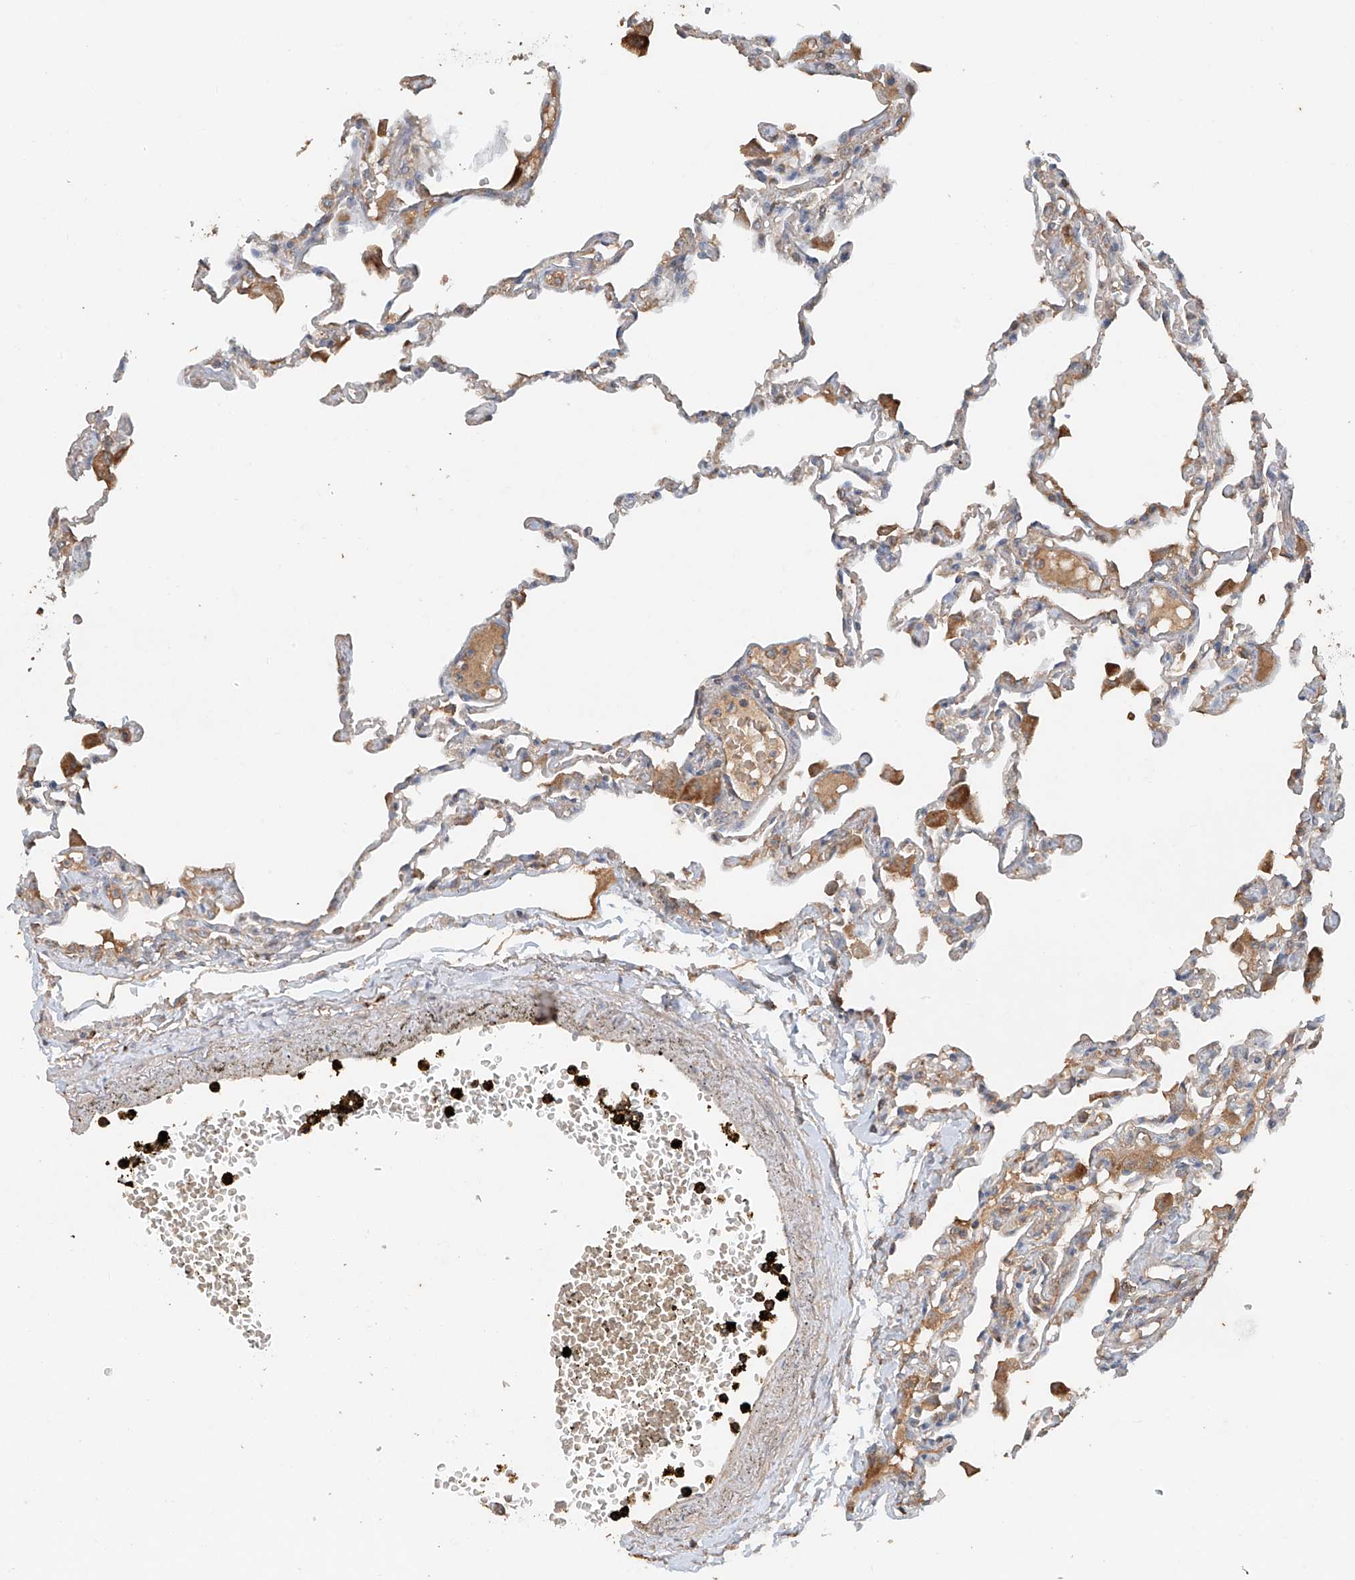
{"staining": {"intensity": "weak", "quantity": "<25%", "location": "cytoplasmic/membranous"}, "tissue": "lung", "cell_type": "Alveolar cells", "image_type": "normal", "snomed": [{"axis": "morphology", "description": "Normal tissue, NOS"}, {"axis": "topography", "description": "Bronchus"}, {"axis": "topography", "description": "Lung"}], "caption": "There is no significant expression in alveolar cells of lung. Nuclei are stained in blue.", "gene": "GNB1L", "patient": {"sex": "female", "age": 49}}